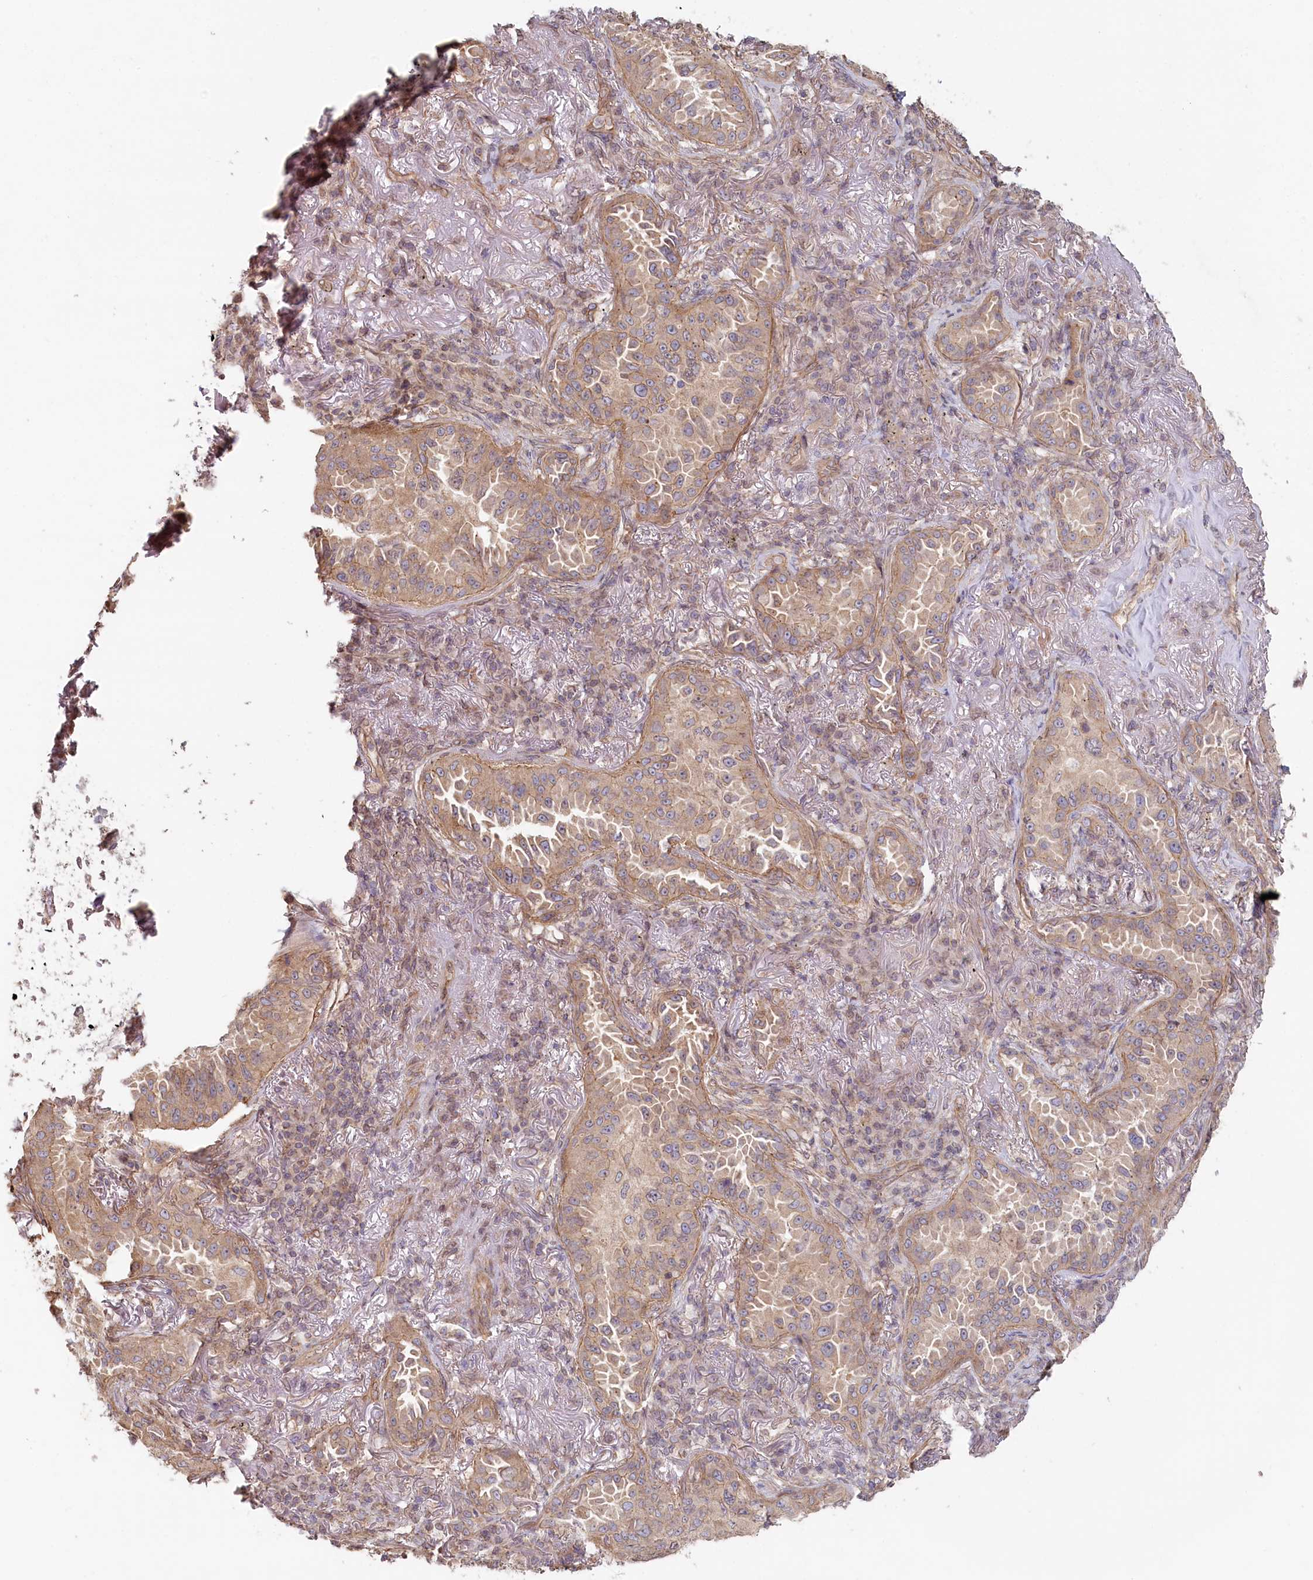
{"staining": {"intensity": "weak", "quantity": "25%-75%", "location": "cytoplasmic/membranous"}, "tissue": "lung cancer", "cell_type": "Tumor cells", "image_type": "cancer", "snomed": [{"axis": "morphology", "description": "Adenocarcinoma, NOS"}, {"axis": "topography", "description": "Lung"}], "caption": "Protein staining of adenocarcinoma (lung) tissue exhibits weak cytoplasmic/membranous expression in approximately 25%-75% of tumor cells. The staining is performed using DAB brown chromogen to label protein expression. The nuclei are counter-stained blue using hematoxylin.", "gene": "TCHP", "patient": {"sex": "female", "age": 69}}